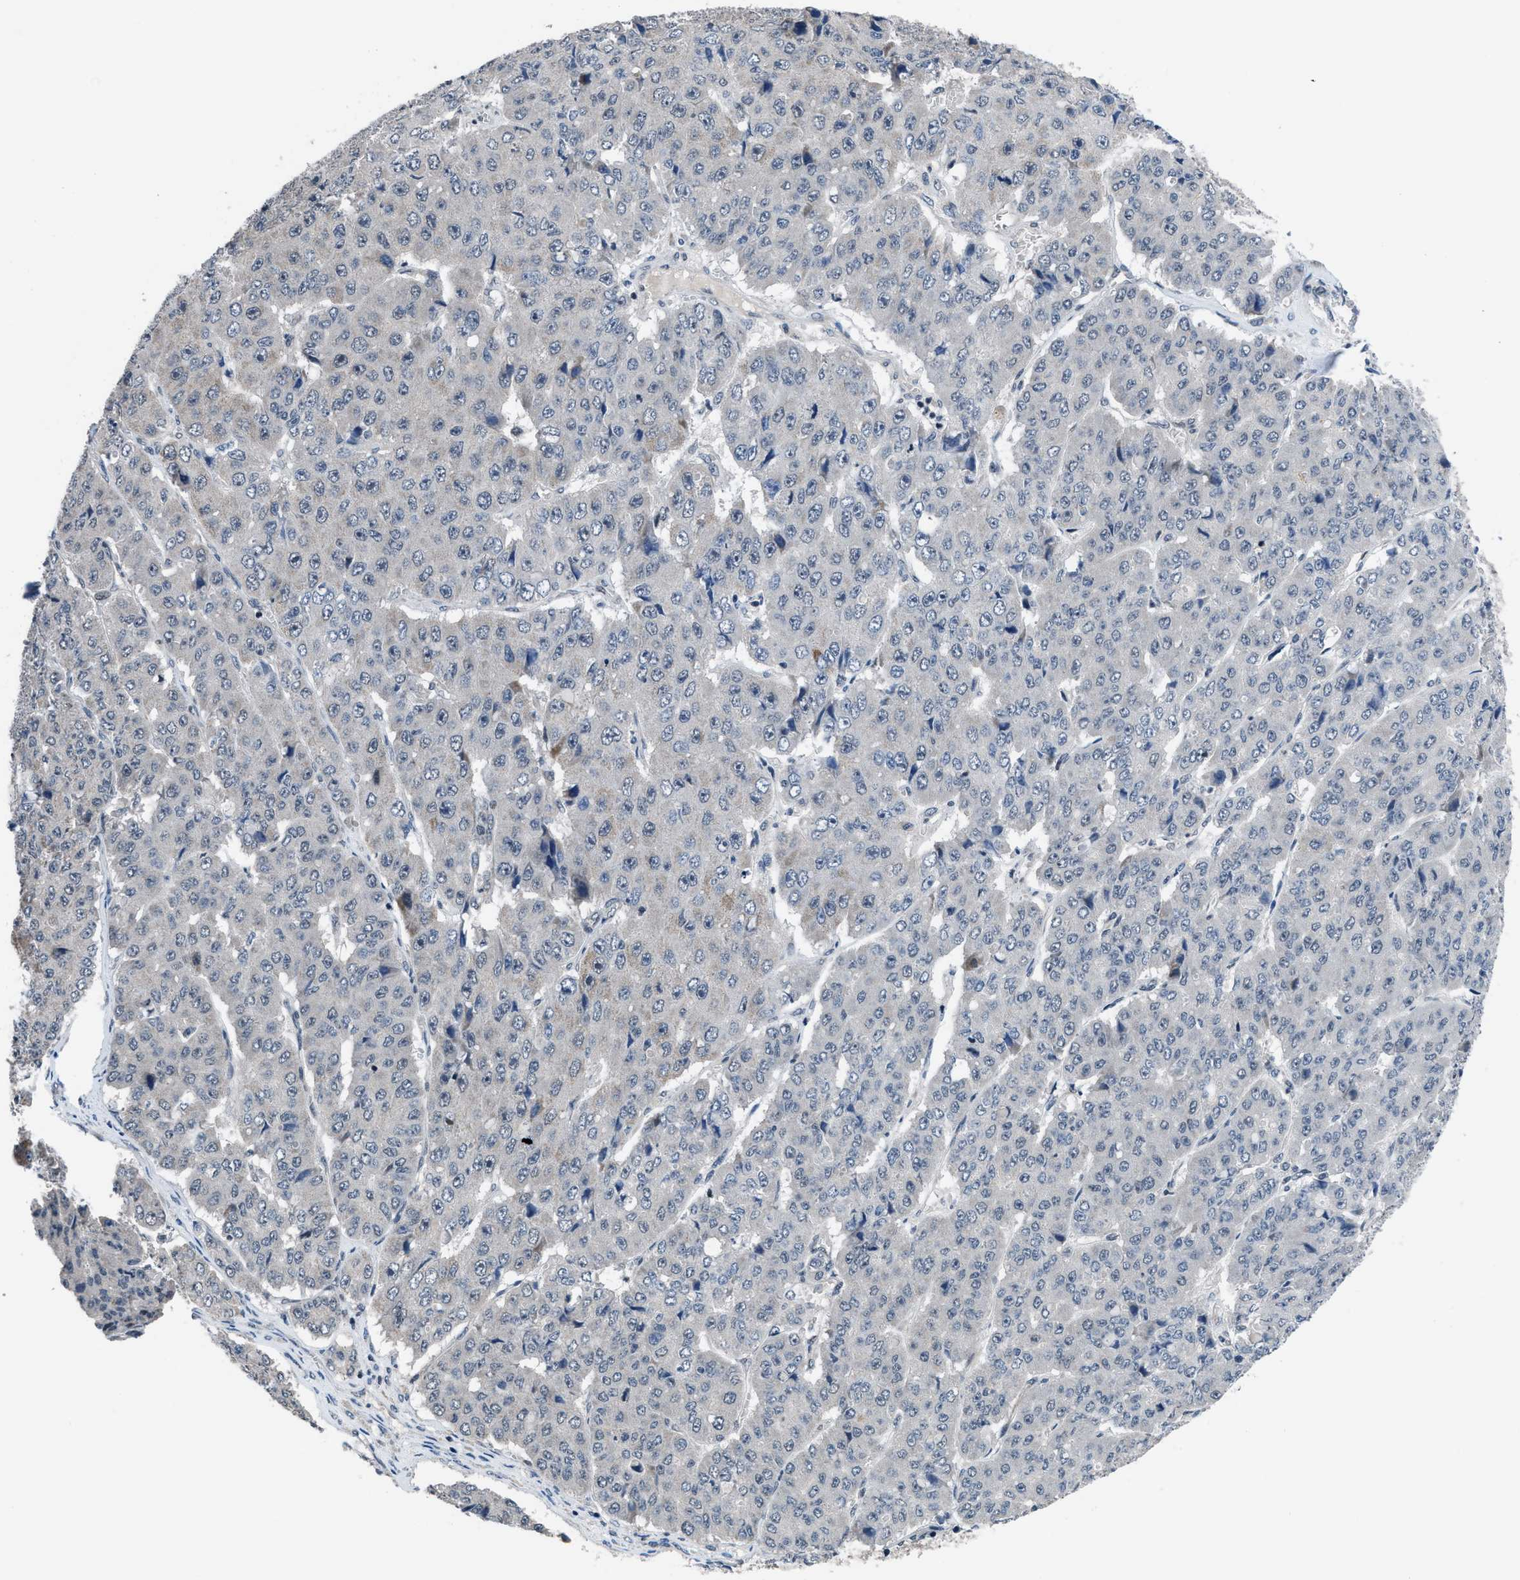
{"staining": {"intensity": "negative", "quantity": "none", "location": "none"}, "tissue": "pancreatic cancer", "cell_type": "Tumor cells", "image_type": "cancer", "snomed": [{"axis": "morphology", "description": "Adenocarcinoma, NOS"}, {"axis": "topography", "description": "Pancreas"}], "caption": "Pancreatic cancer was stained to show a protein in brown. There is no significant positivity in tumor cells. (IHC, brightfield microscopy, high magnification).", "gene": "SETD5", "patient": {"sex": "male", "age": 50}}